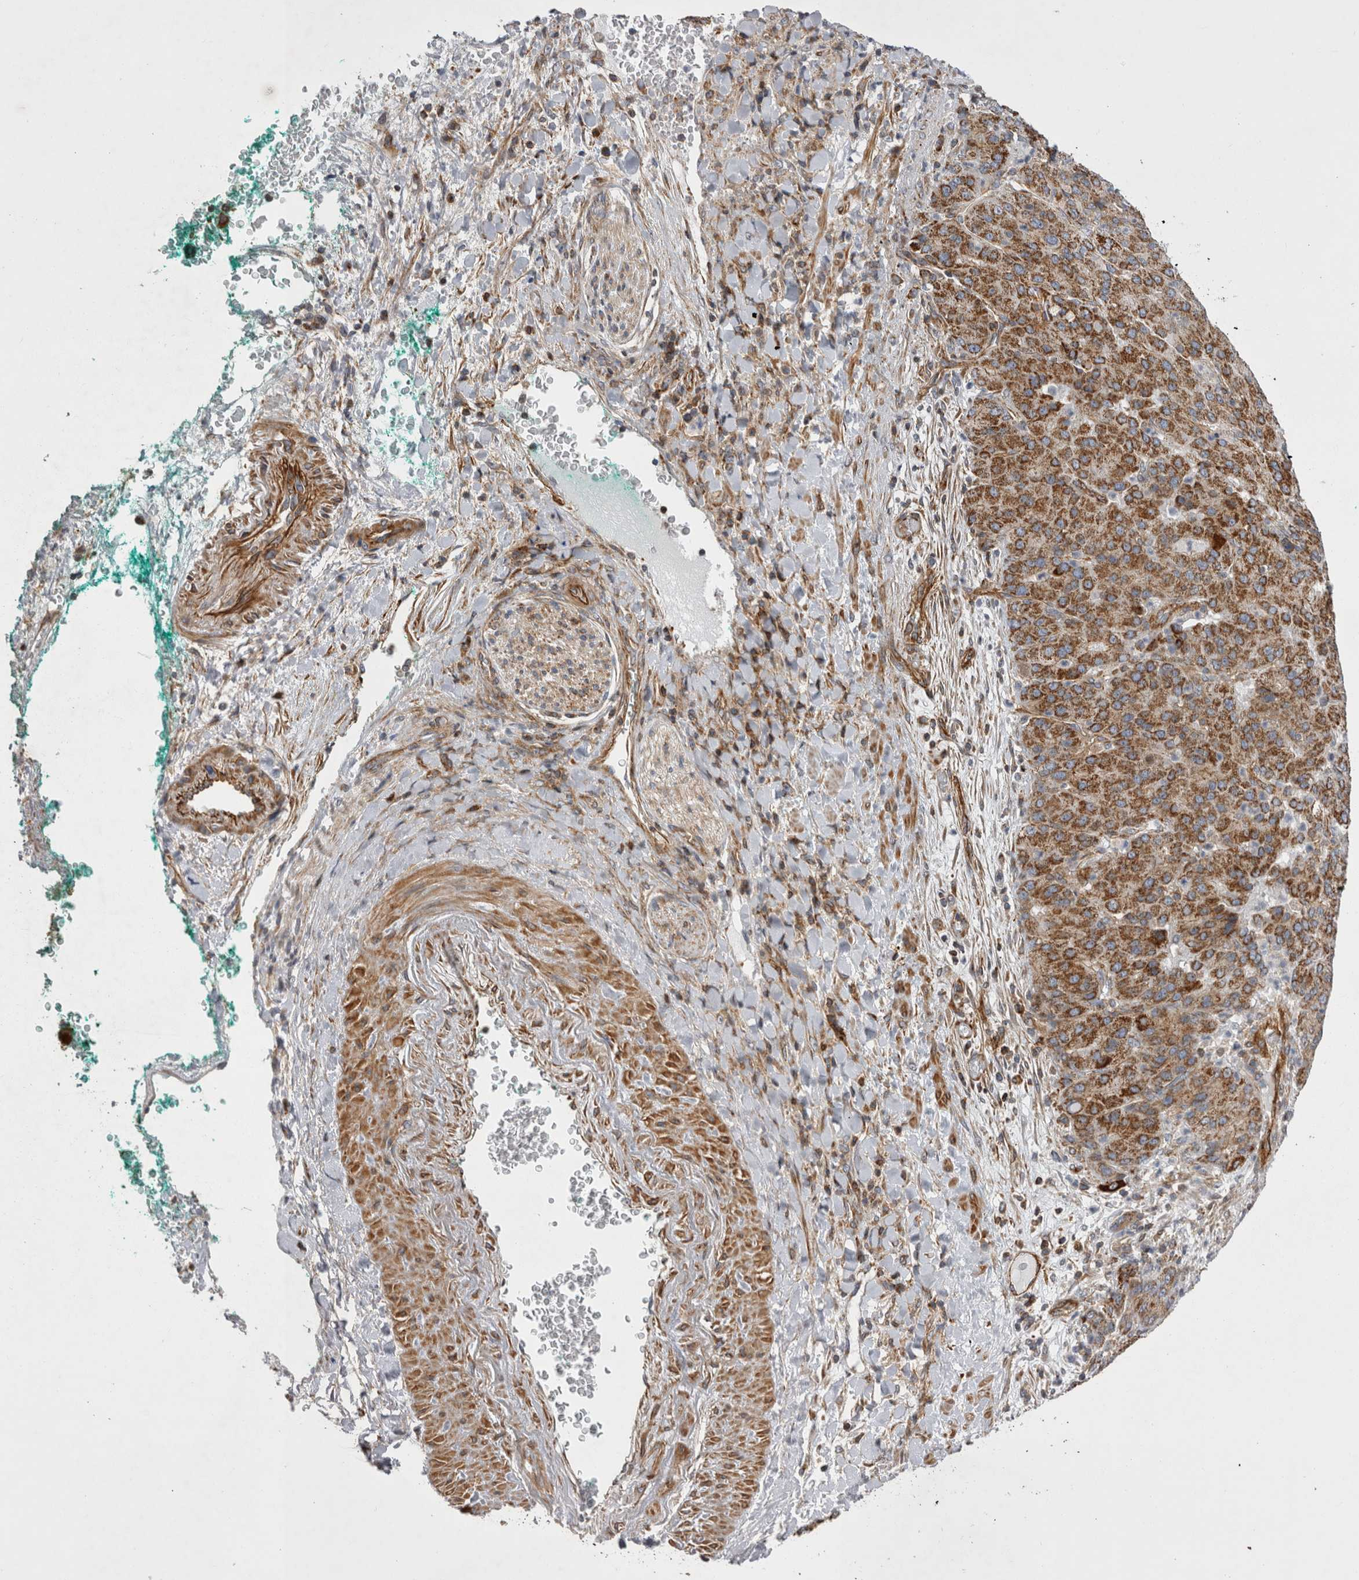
{"staining": {"intensity": "strong", "quantity": ">75%", "location": "cytoplasmic/membranous"}, "tissue": "liver cancer", "cell_type": "Tumor cells", "image_type": "cancer", "snomed": [{"axis": "morphology", "description": "Carcinoma, Hepatocellular, NOS"}, {"axis": "topography", "description": "Liver"}], "caption": "A histopathology image of liver hepatocellular carcinoma stained for a protein reveals strong cytoplasmic/membranous brown staining in tumor cells.", "gene": "TSPOAP1", "patient": {"sex": "male", "age": 65}}